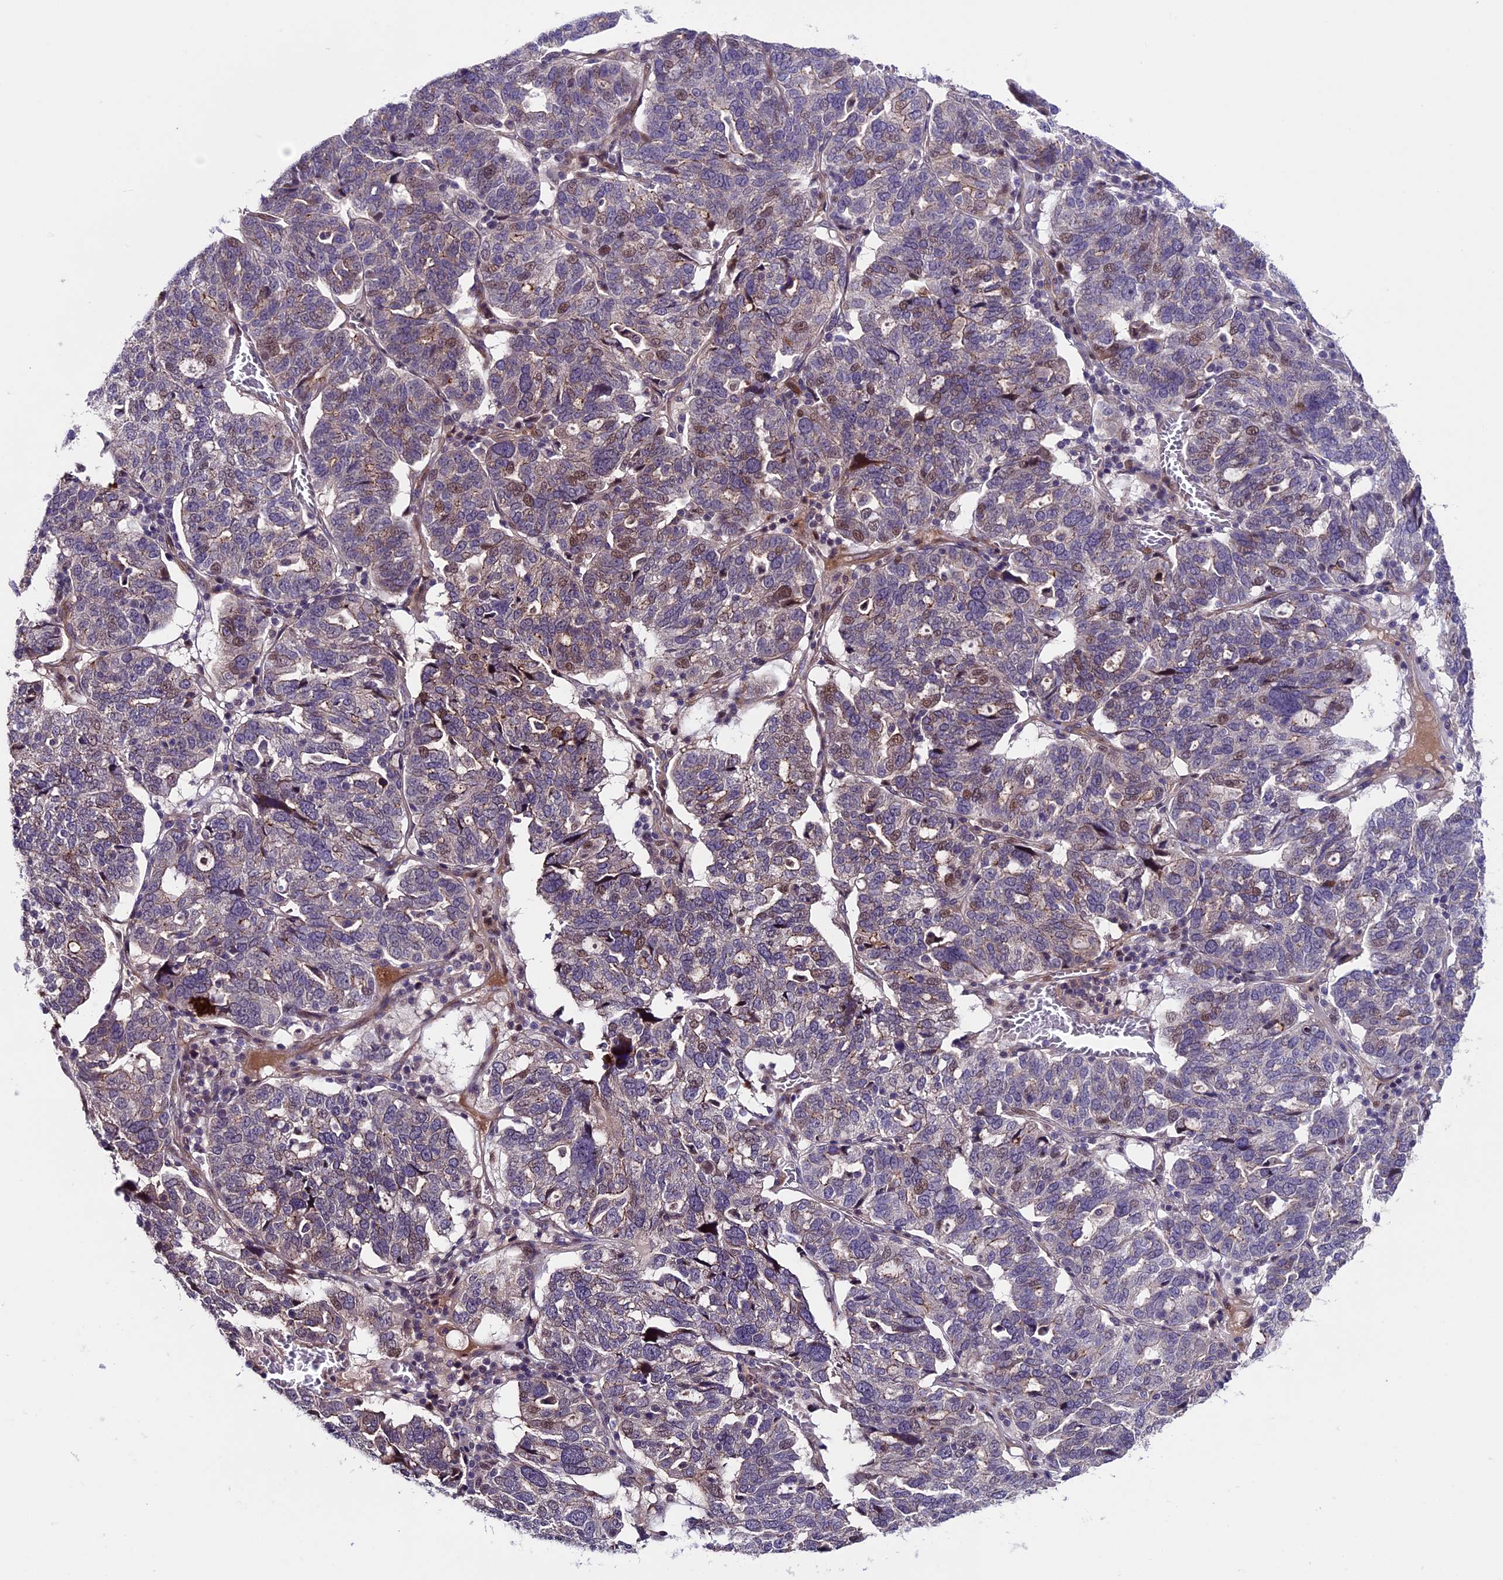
{"staining": {"intensity": "weak", "quantity": "<25%", "location": "cytoplasmic/membranous,nuclear"}, "tissue": "ovarian cancer", "cell_type": "Tumor cells", "image_type": "cancer", "snomed": [{"axis": "morphology", "description": "Cystadenocarcinoma, serous, NOS"}, {"axis": "topography", "description": "Ovary"}], "caption": "The micrograph shows no staining of tumor cells in ovarian cancer.", "gene": "SIPA1L3", "patient": {"sex": "female", "age": 59}}